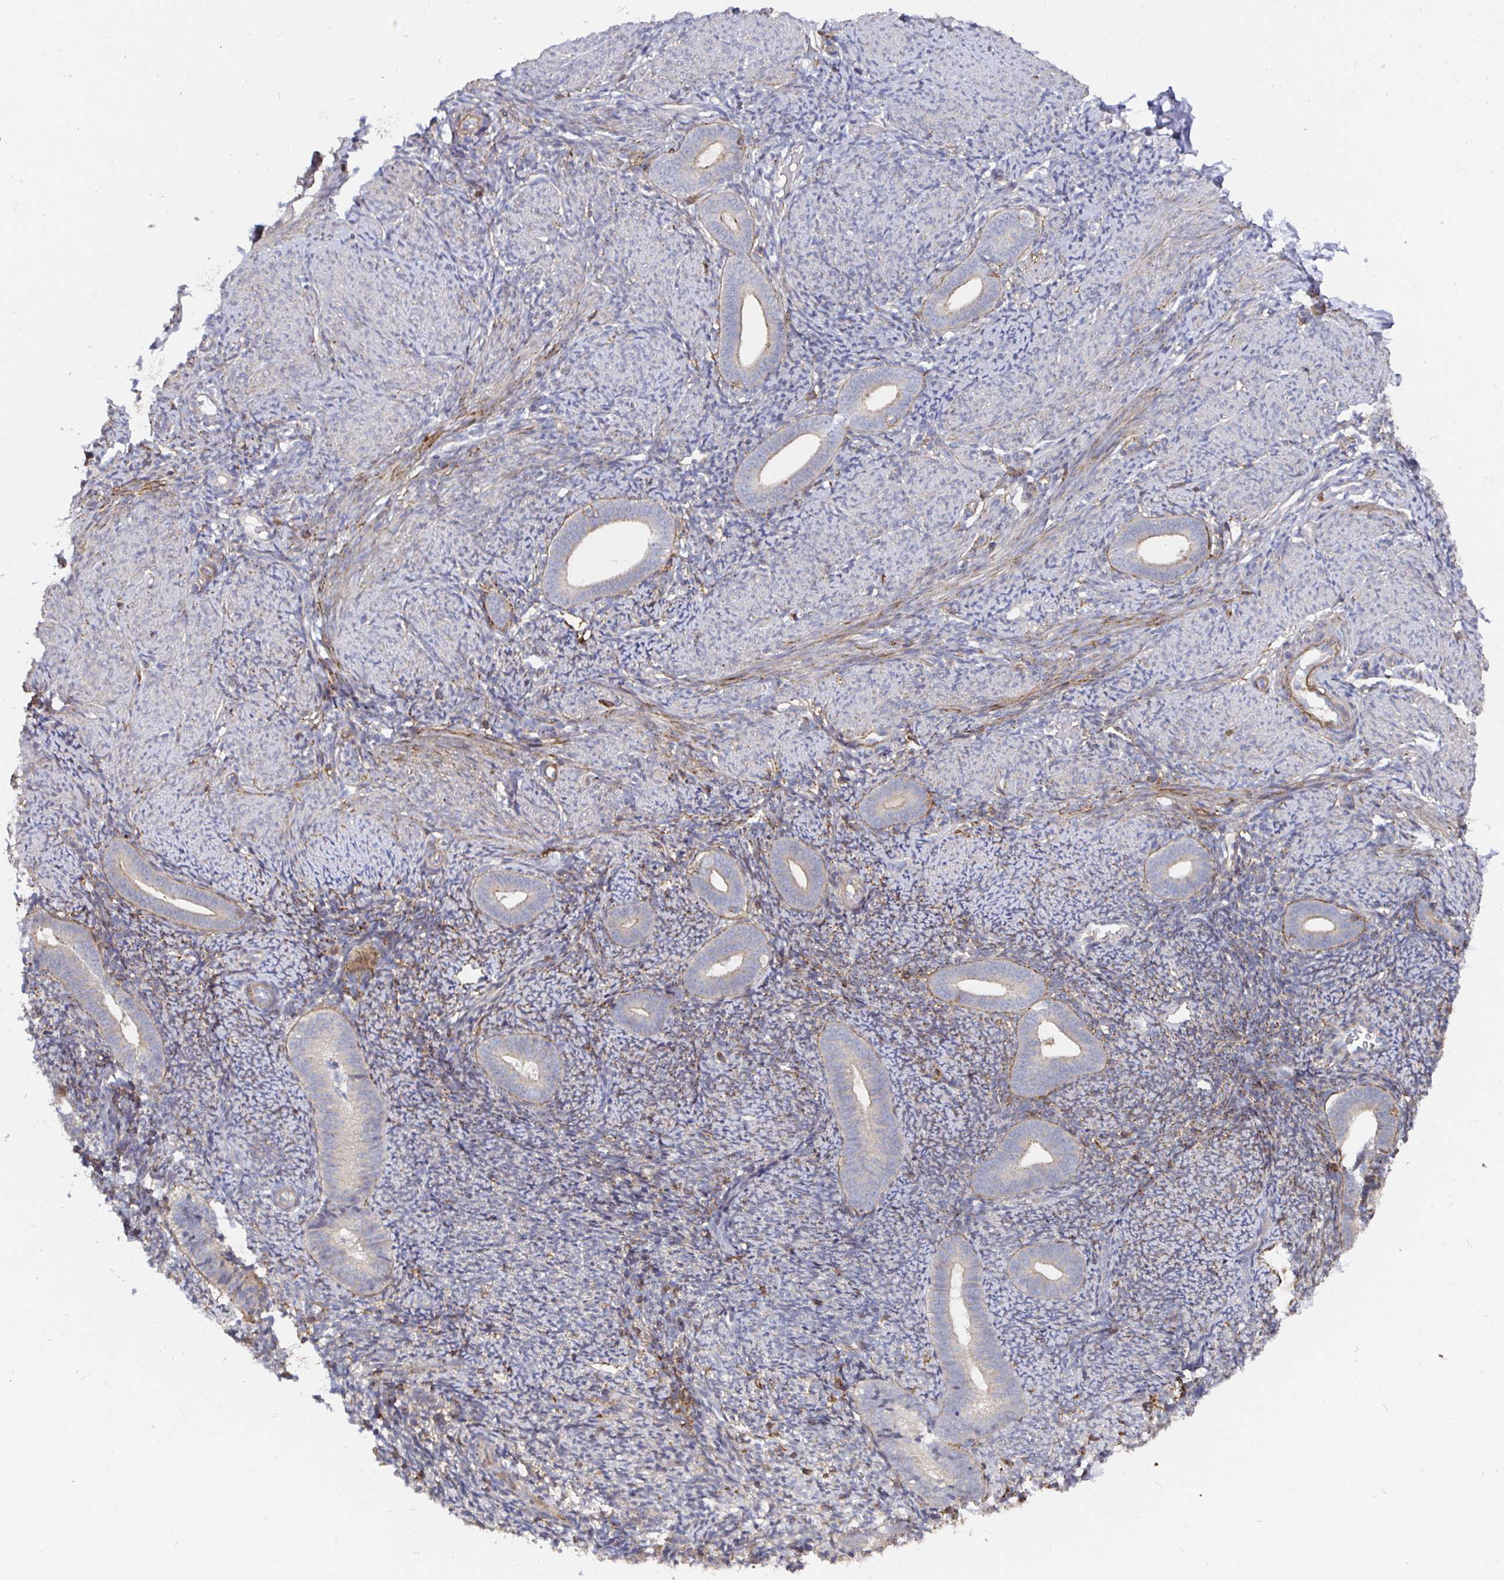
{"staining": {"intensity": "negative", "quantity": "none", "location": "none"}, "tissue": "endometrium", "cell_type": "Cells in endometrial stroma", "image_type": "normal", "snomed": [{"axis": "morphology", "description": "Normal tissue, NOS"}, {"axis": "topography", "description": "Endometrium"}], "caption": "This image is of normal endometrium stained with IHC to label a protein in brown with the nuclei are counter-stained blue. There is no positivity in cells in endometrial stroma.", "gene": "GJA4", "patient": {"sex": "female", "age": 39}}